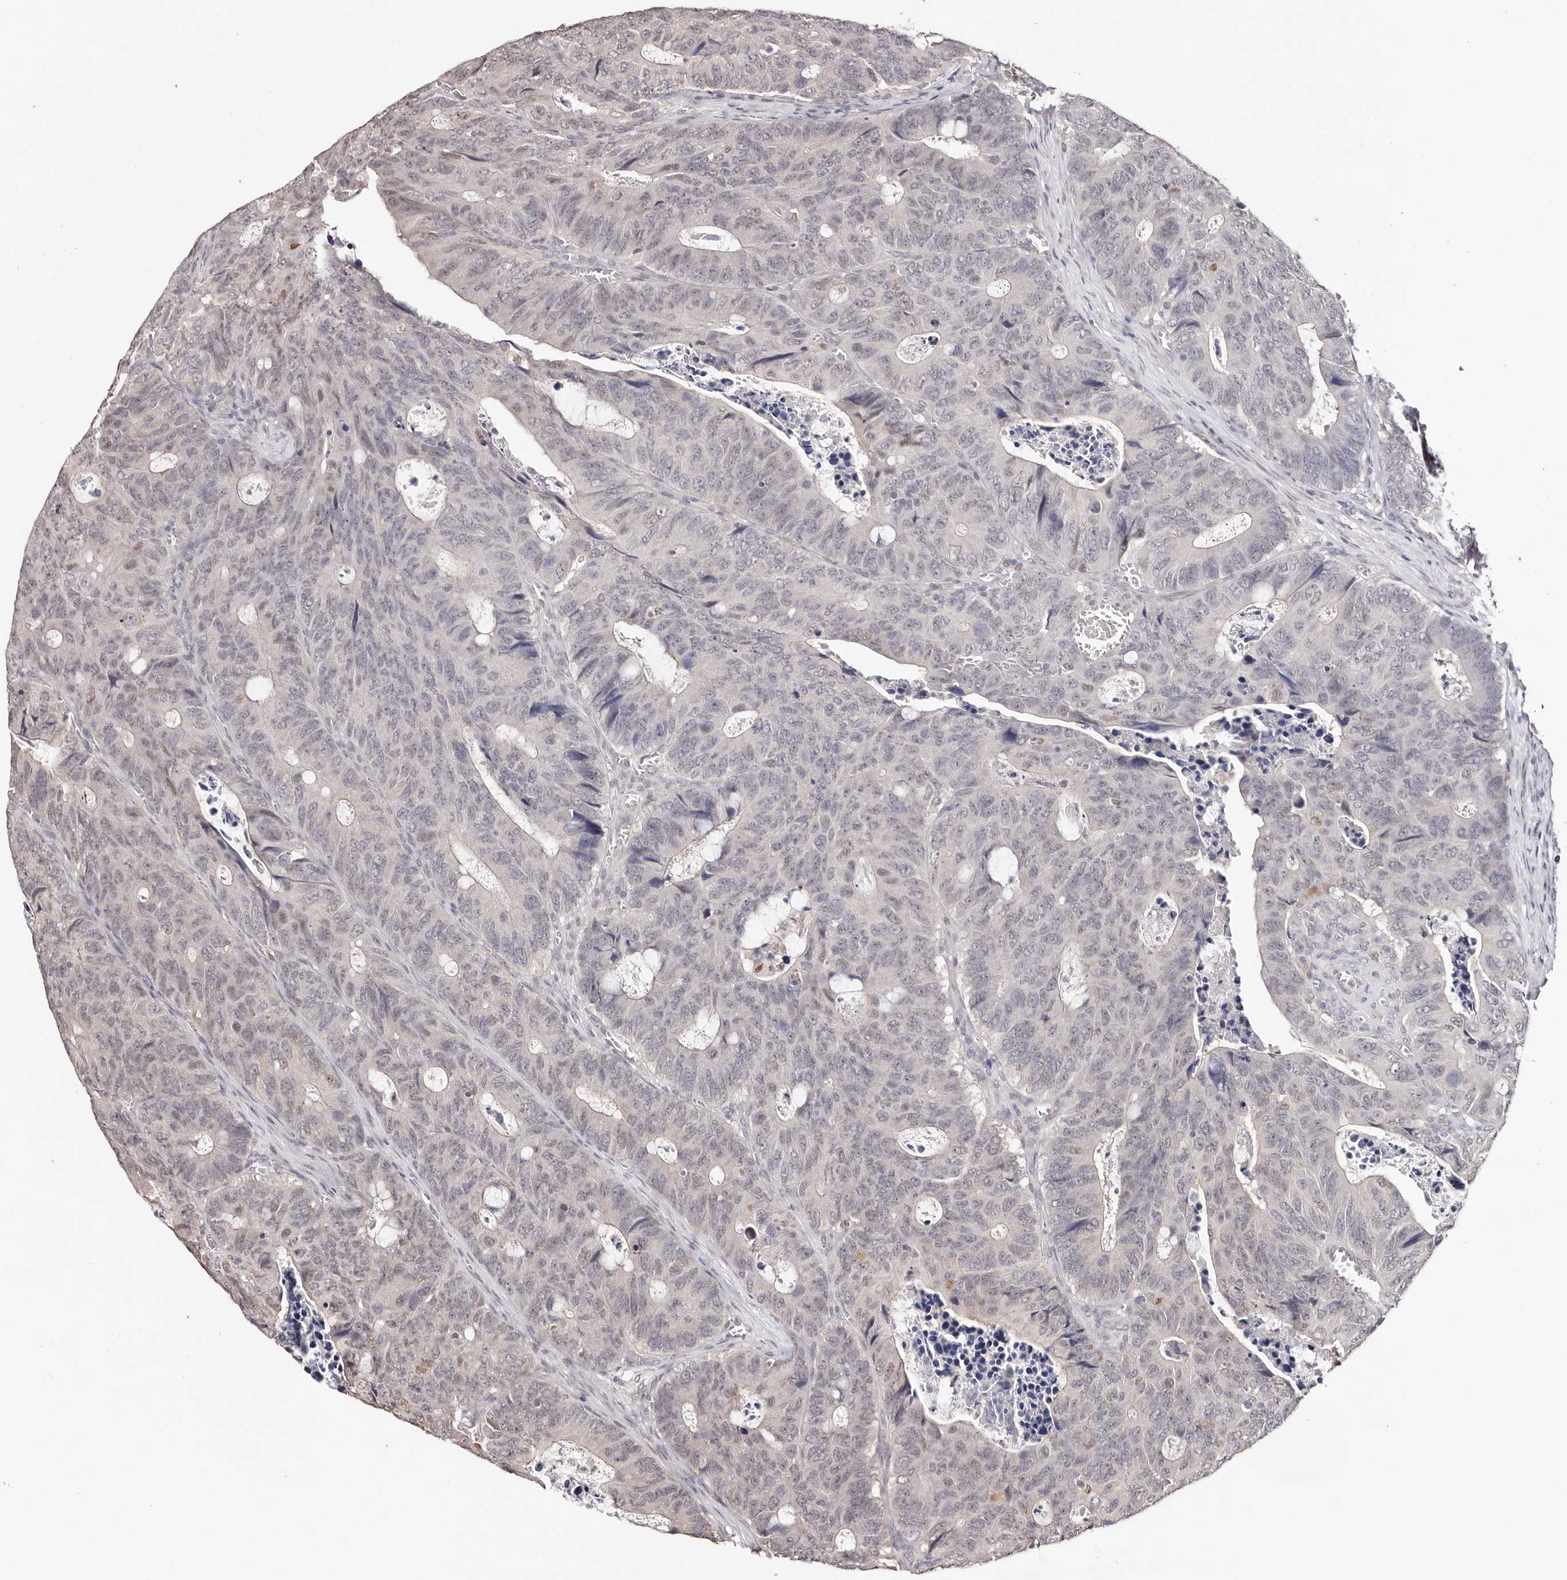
{"staining": {"intensity": "negative", "quantity": "none", "location": "none"}, "tissue": "colorectal cancer", "cell_type": "Tumor cells", "image_type": "cancer", "snomed": [{"axis": "morphology", "description": "Adenocarcinoma, NOS"}, {"axis": "topography", "description": "Colon"}], "caption": "Immunohistochemical staining of colorectal cancer displays no significant staining in tumor cells.", "gene": "TYW3", "patient": {"sex": "male", "age": 87}}